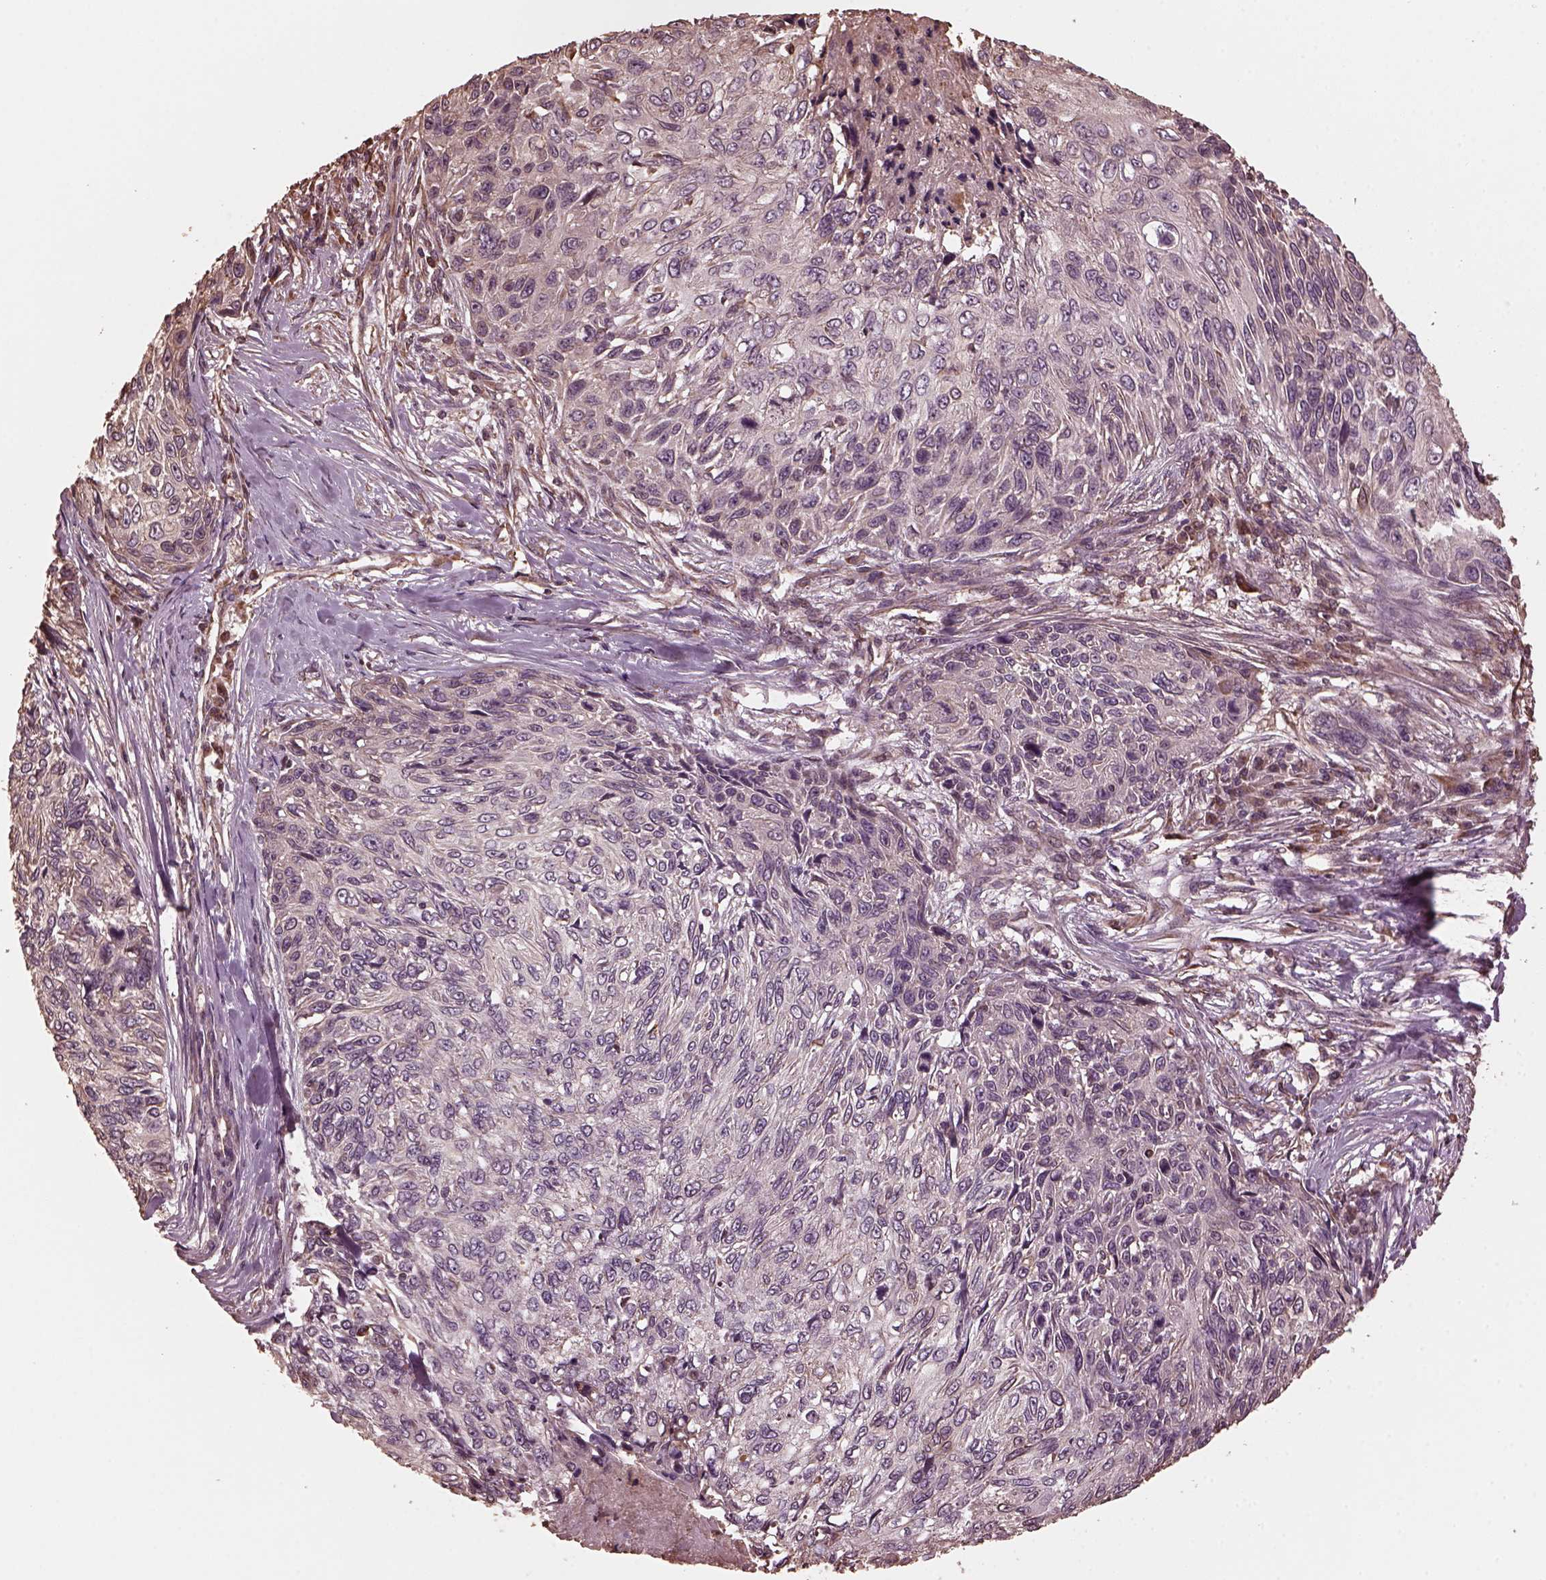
{"staining": {"intensity": "negative", "quantity": "none", "location": "none"}, "tissue": "skin cancer", "cell_type": "Tumor cells", "image_type": "cancer", "snomed": [{"axis": "morphology", "description": "Squamous cell carcinoma, NOS"}, {"axis": "topography", "description": "Skin"}], "caption": "Tumor cells show no significant staining in squamous cell carcinoma (skin).", "gene": "GTPBP1", "patient": {"sex": "male", "age": 92}}